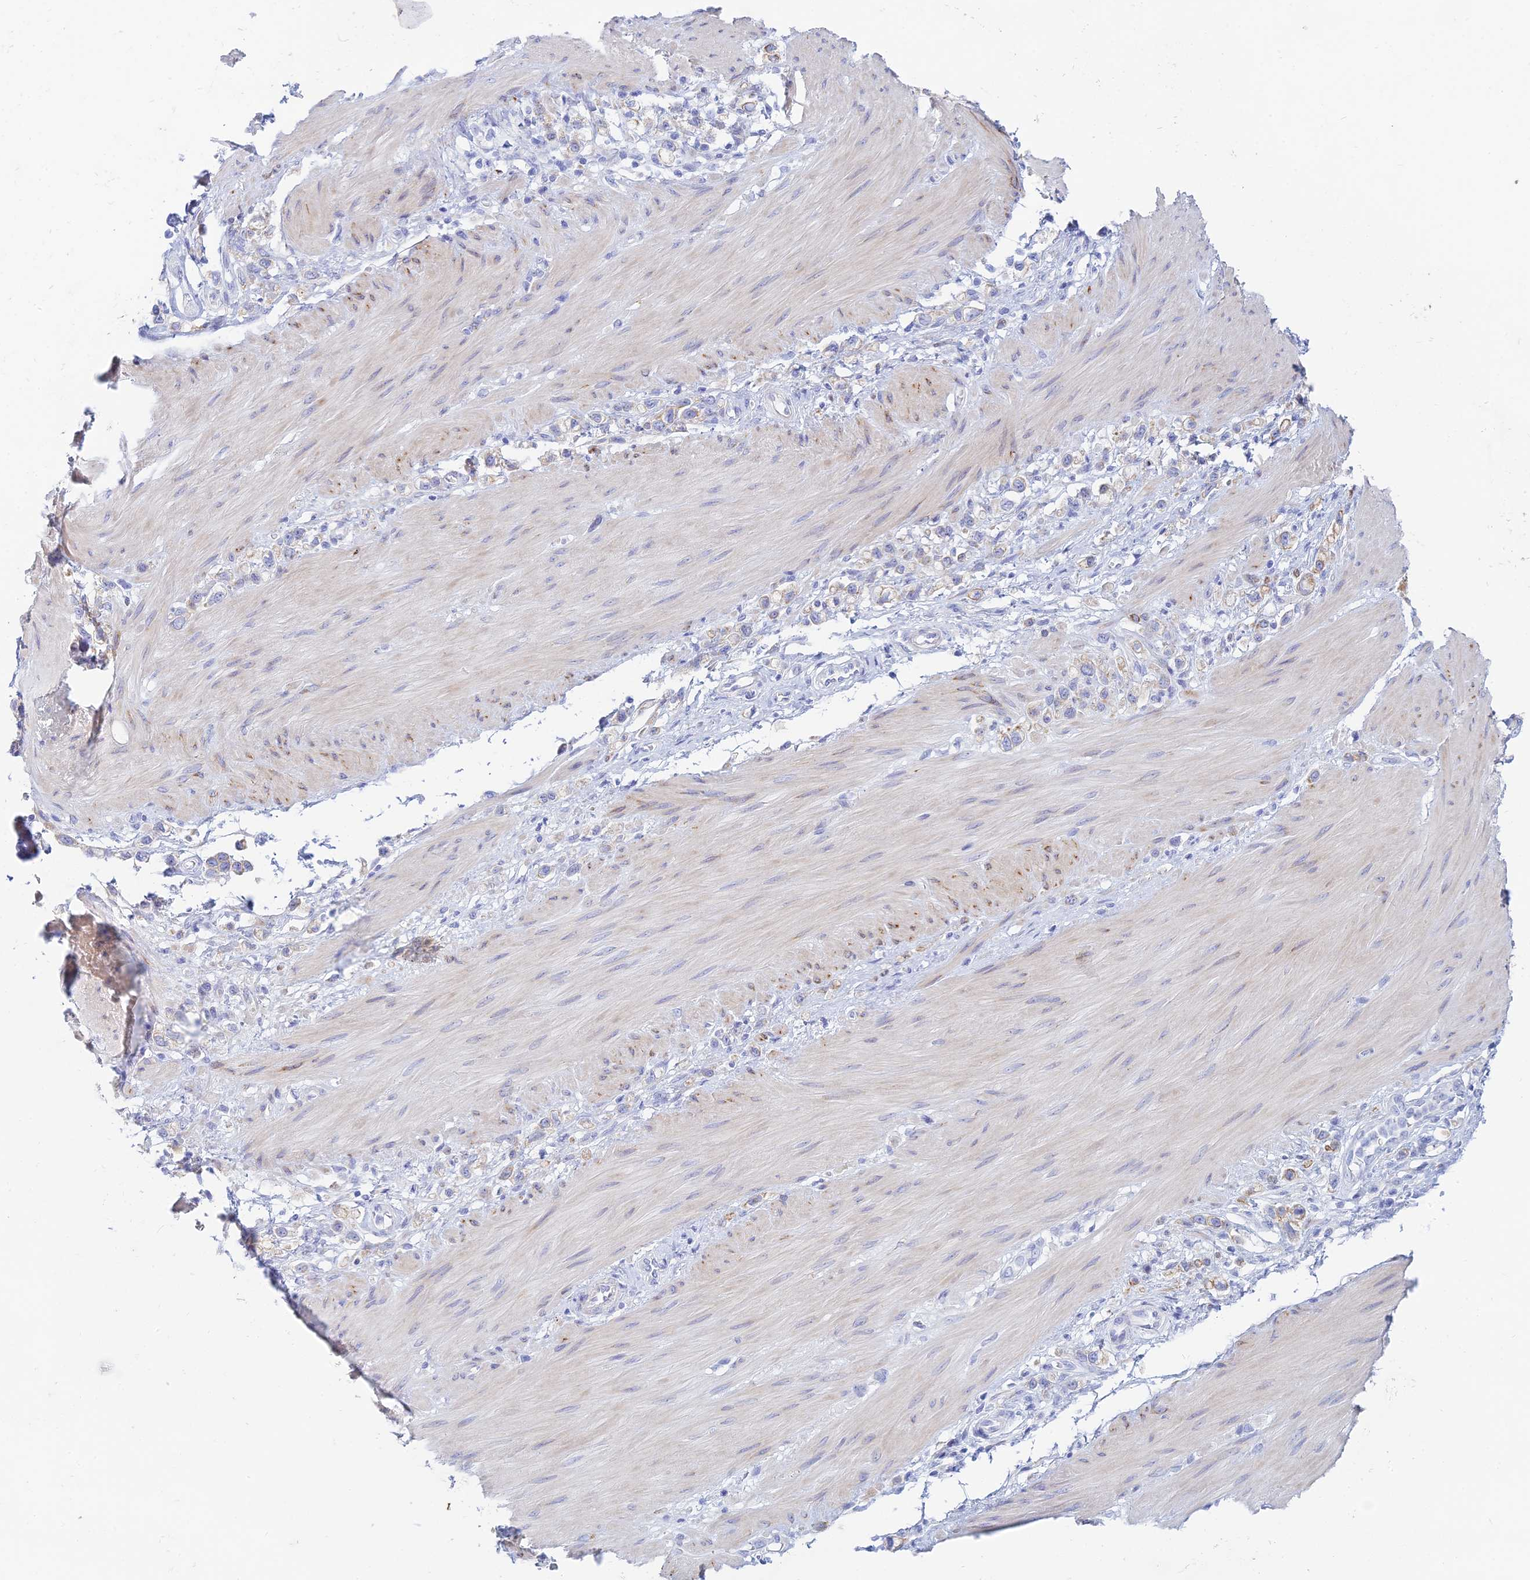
{"staining": {"intensity": "weak", "quantity": "<25%", "location": "cytoplasmic/membranous"}, "tissue": "stomach cancer", "cell_type": "Tumor cells", "image_type": "cancer", "snomed": [{"axis": "morphology", "description": "Adenocarcinoma, NOS"}, {"axis": "topography", "description": "Stomach"}], "caption": "Immunohistochemistry image of neoplastic tissue: human stomach cancer (adenocarcinoma) stained with DAB reveals no significant protein staining in tumor cells.", "gene": "CEP152", "patient": {"sex": "female", "age": 65}}